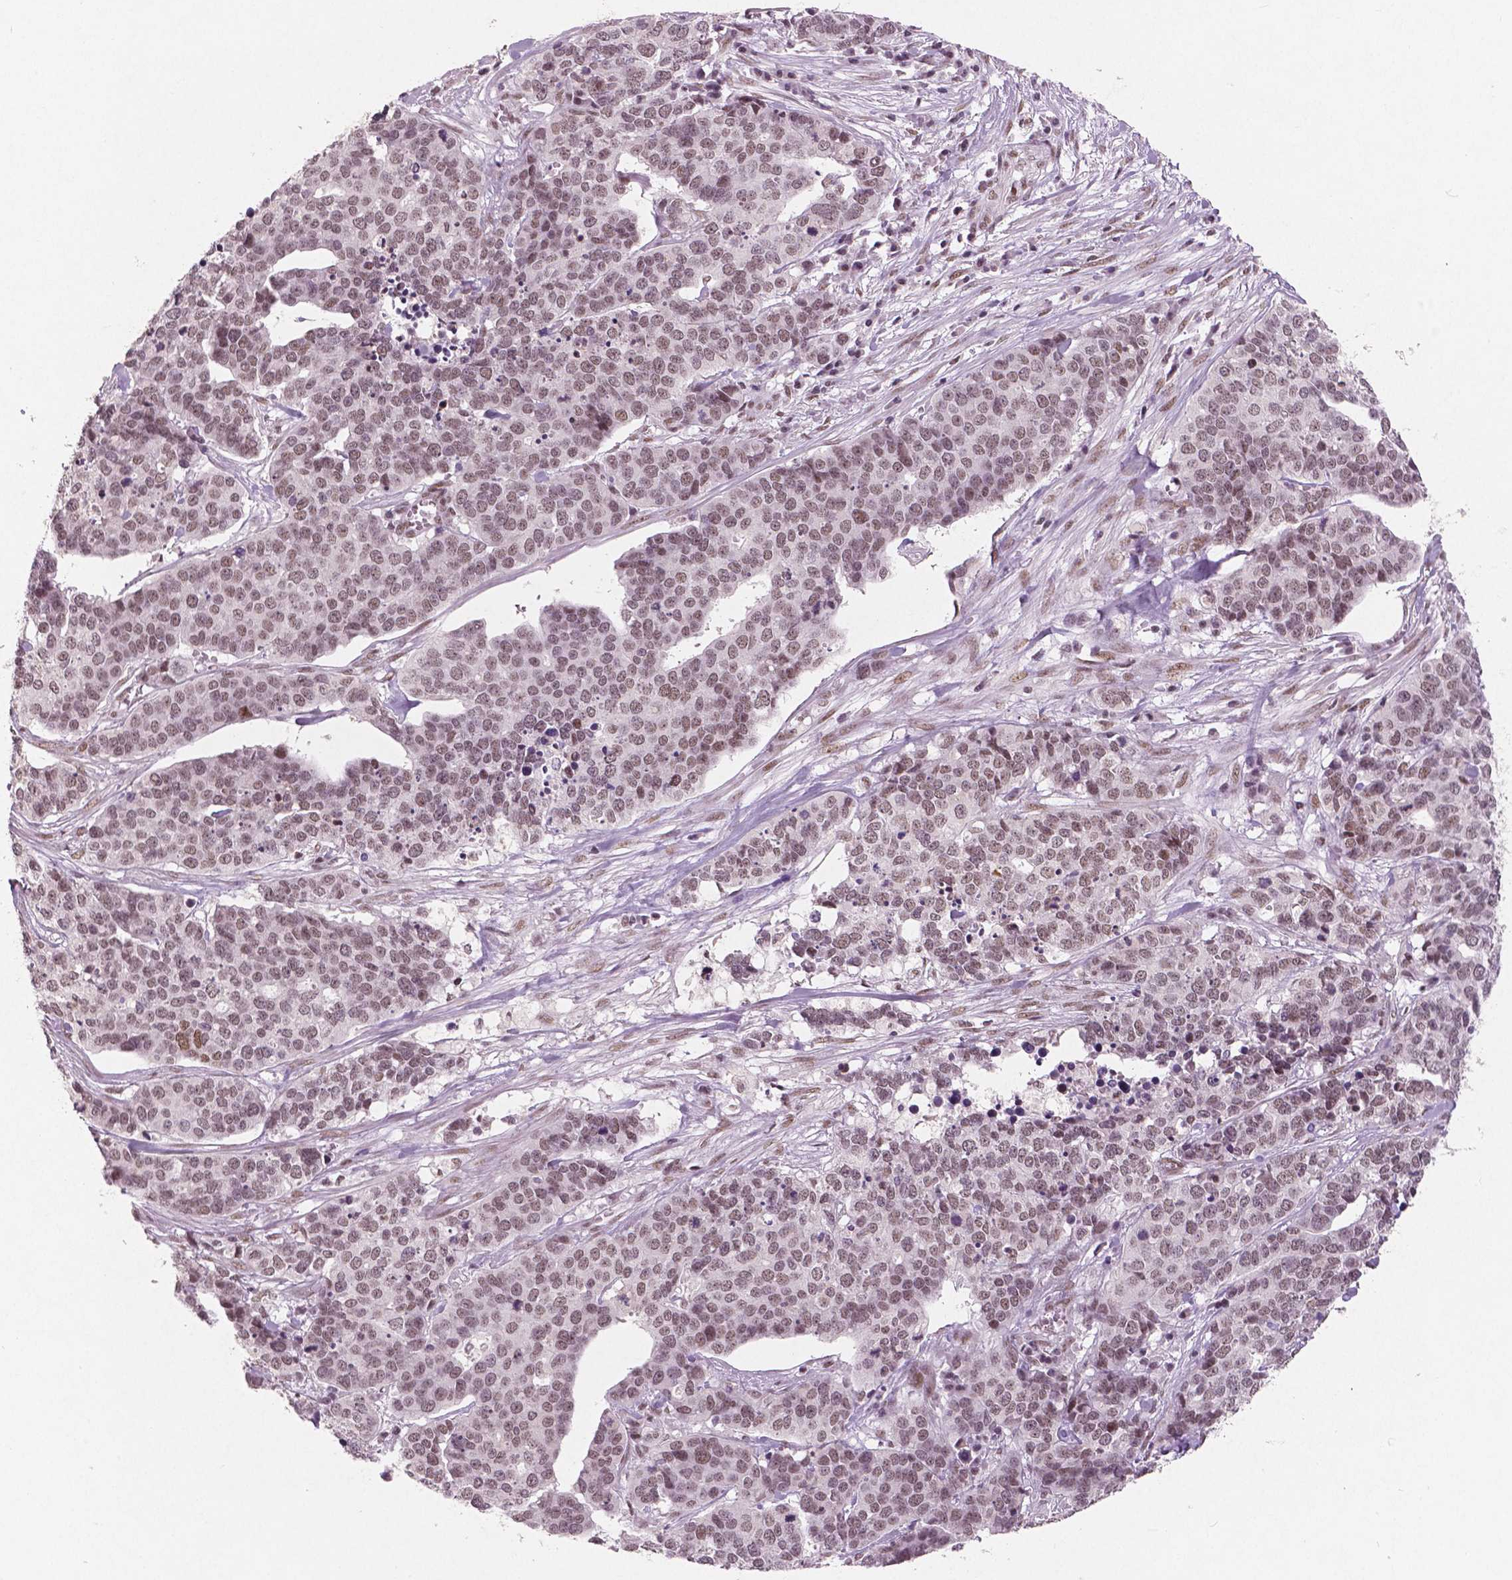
{"staining": {"intensity": "moderate", "quantity": ">75%", "location": "nuclear"}, "tissue": "ovarian cancer", "cell_type": "Tumor cells", "image_type": "cancer", "snomed": [{"axis": "morphology", "description": "Carcinoma, endometroid"}, {"axis": "topography", "description": "Ovary"}], "caption": "A histopathology image of human ovarian endometroid carcinoma stained for a protein exhibits moderate nuclear brown staining in tumor cells.", "gene": "BRD4", "patient": {"sex": "female", "age": 65}}